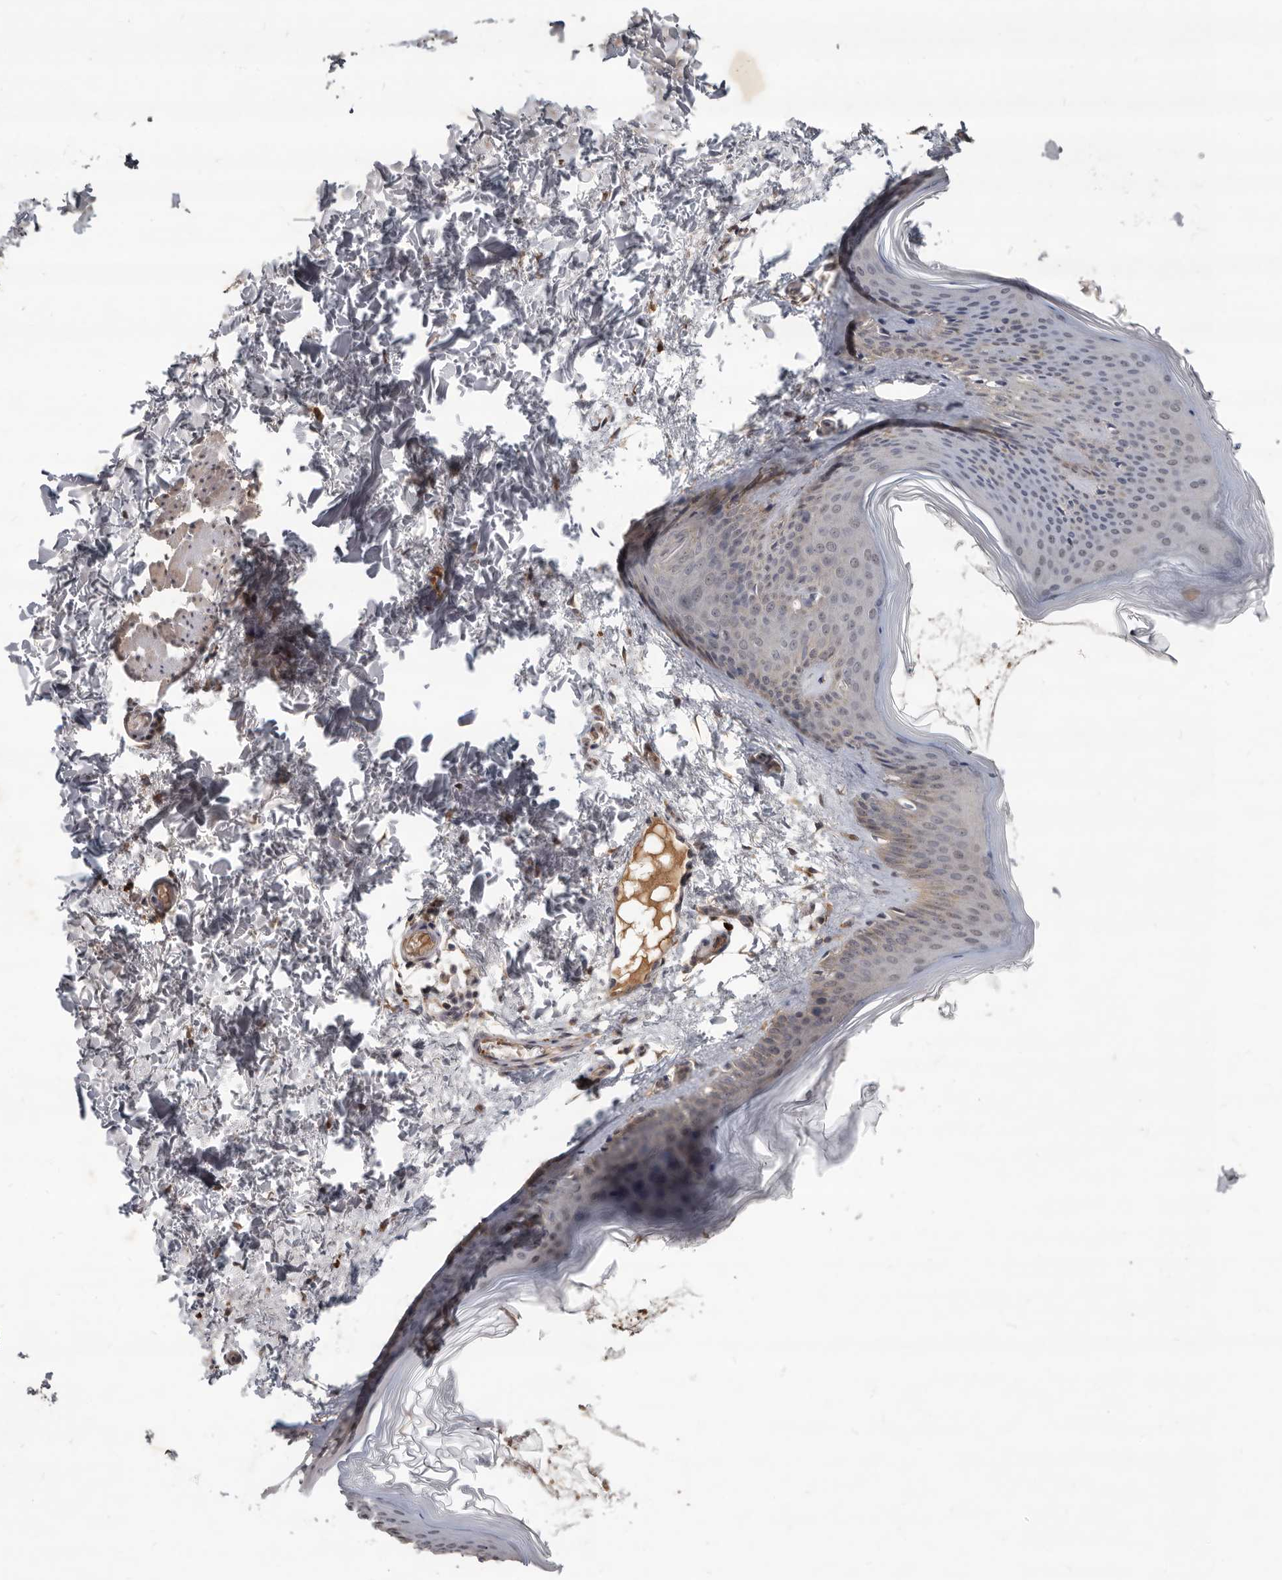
{"staining": {"intensity": "negative", "quantity": "none", "location": "none"}, "tissue": "skin", "cell_type": "Fibroblasts", "image_type": "normal", "snomed": [{"axis": "morphology", "description": "Normal tissue, NOS"}, {"axis": "topography", "description": "Skin"}], "caption": "Fibroblasts are negative for brown protein staining in benign skin. (Immunohistochemistry, brightfield microscopy, high magnification).", "gene": "DNAJC28", "patient": {"sex": "female", "age": 27}}